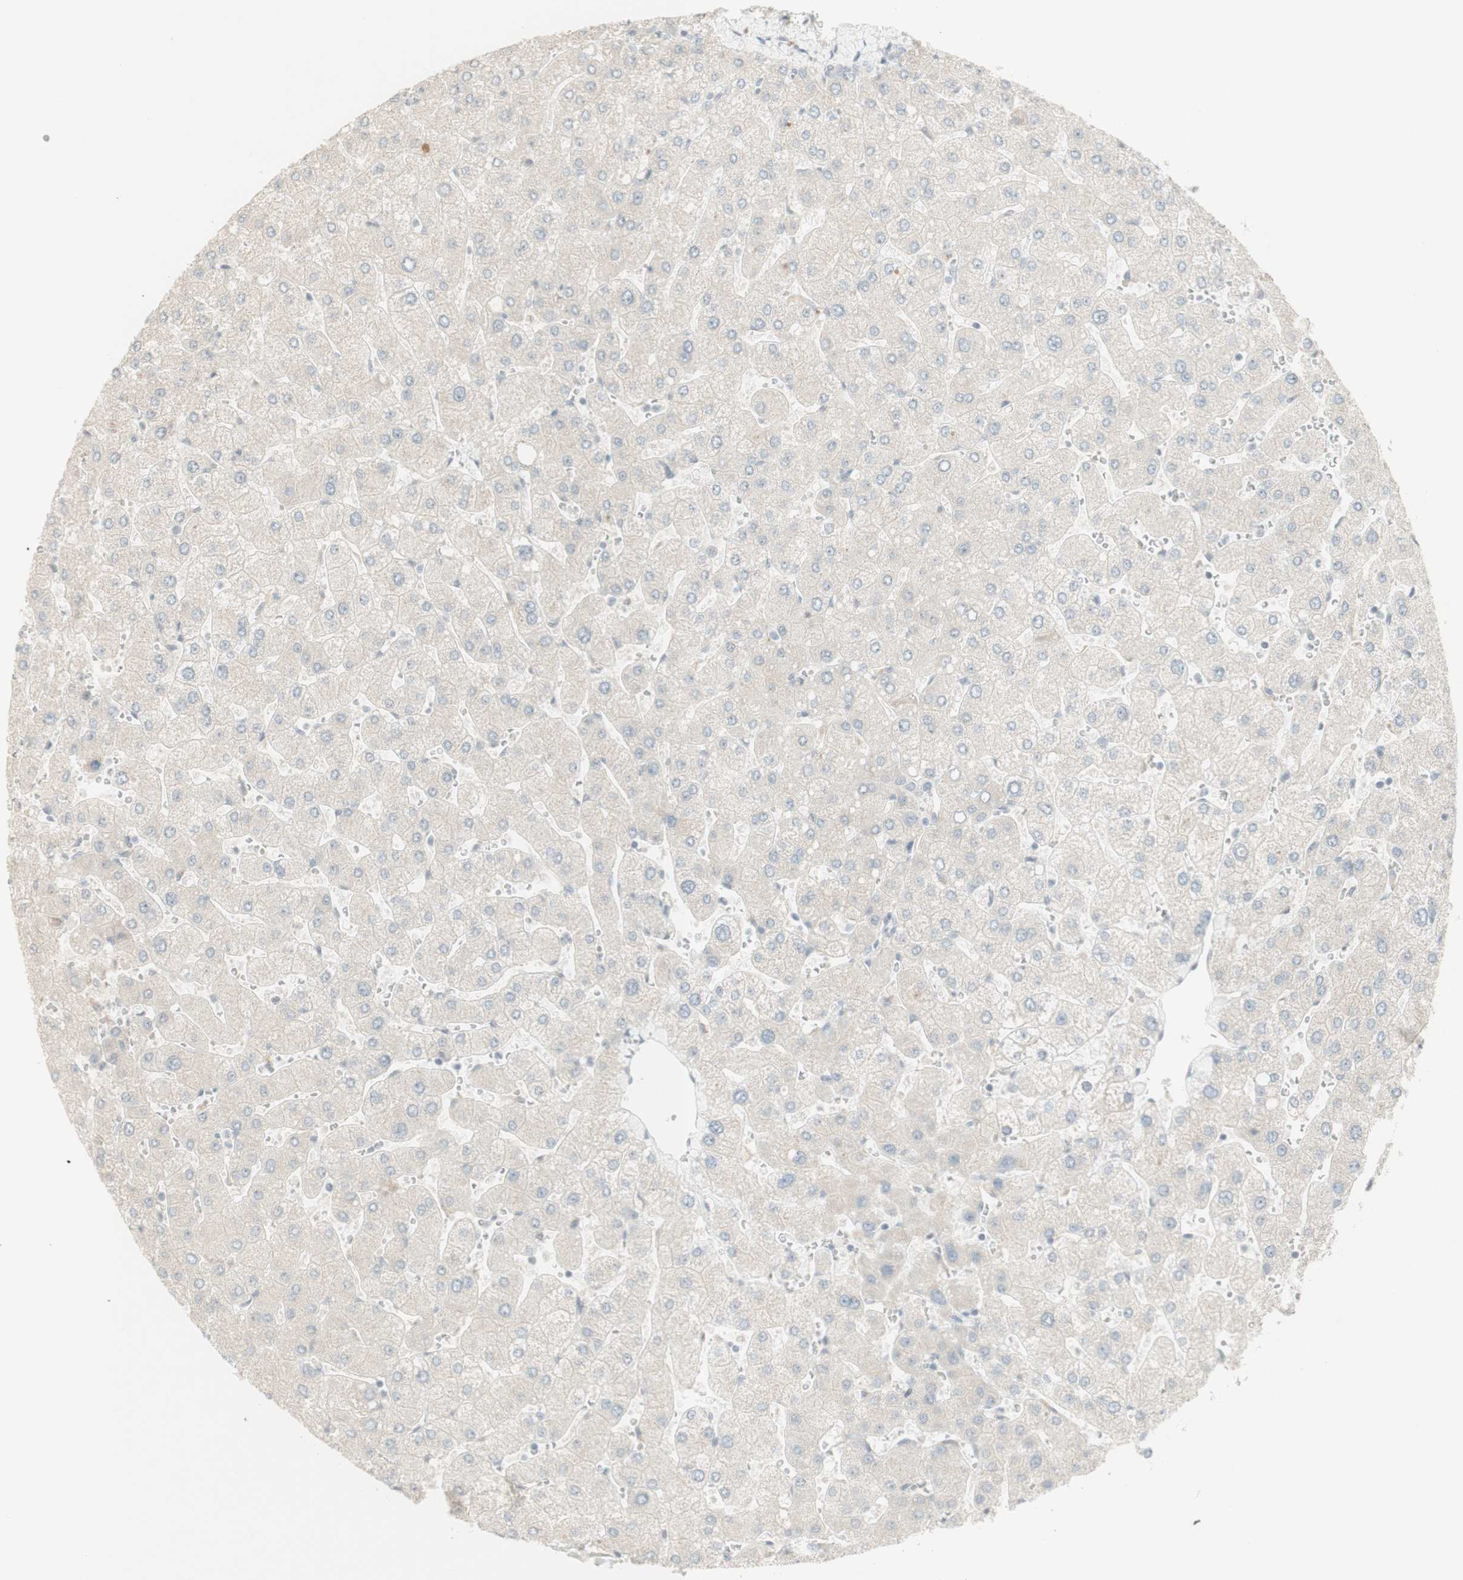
{"staining": {"intensity": "negative", "quantity": "none", "location": "none"}, "tissue": "liver", "cell_type": "Cholangiocytes", "image_type": "normal", "snomed": [{"axis": "morphology", "description": "Normal tissue, NOS"}, {"axis": "topography", "description": "Liver"}], "caption": "Immunohistochemistry image of benign liver: human liver stained with DAB (3,3'-diaminobenzidine) shows no significant protein positivity in cholangiocytes. Brightfield microscopy of immunohistochemistry stained with DAB (brown) and hematoxylin (blue), captured at high magnification.", "gene": "PLCD4", "patient": {"sex": "male", "age": 55}}